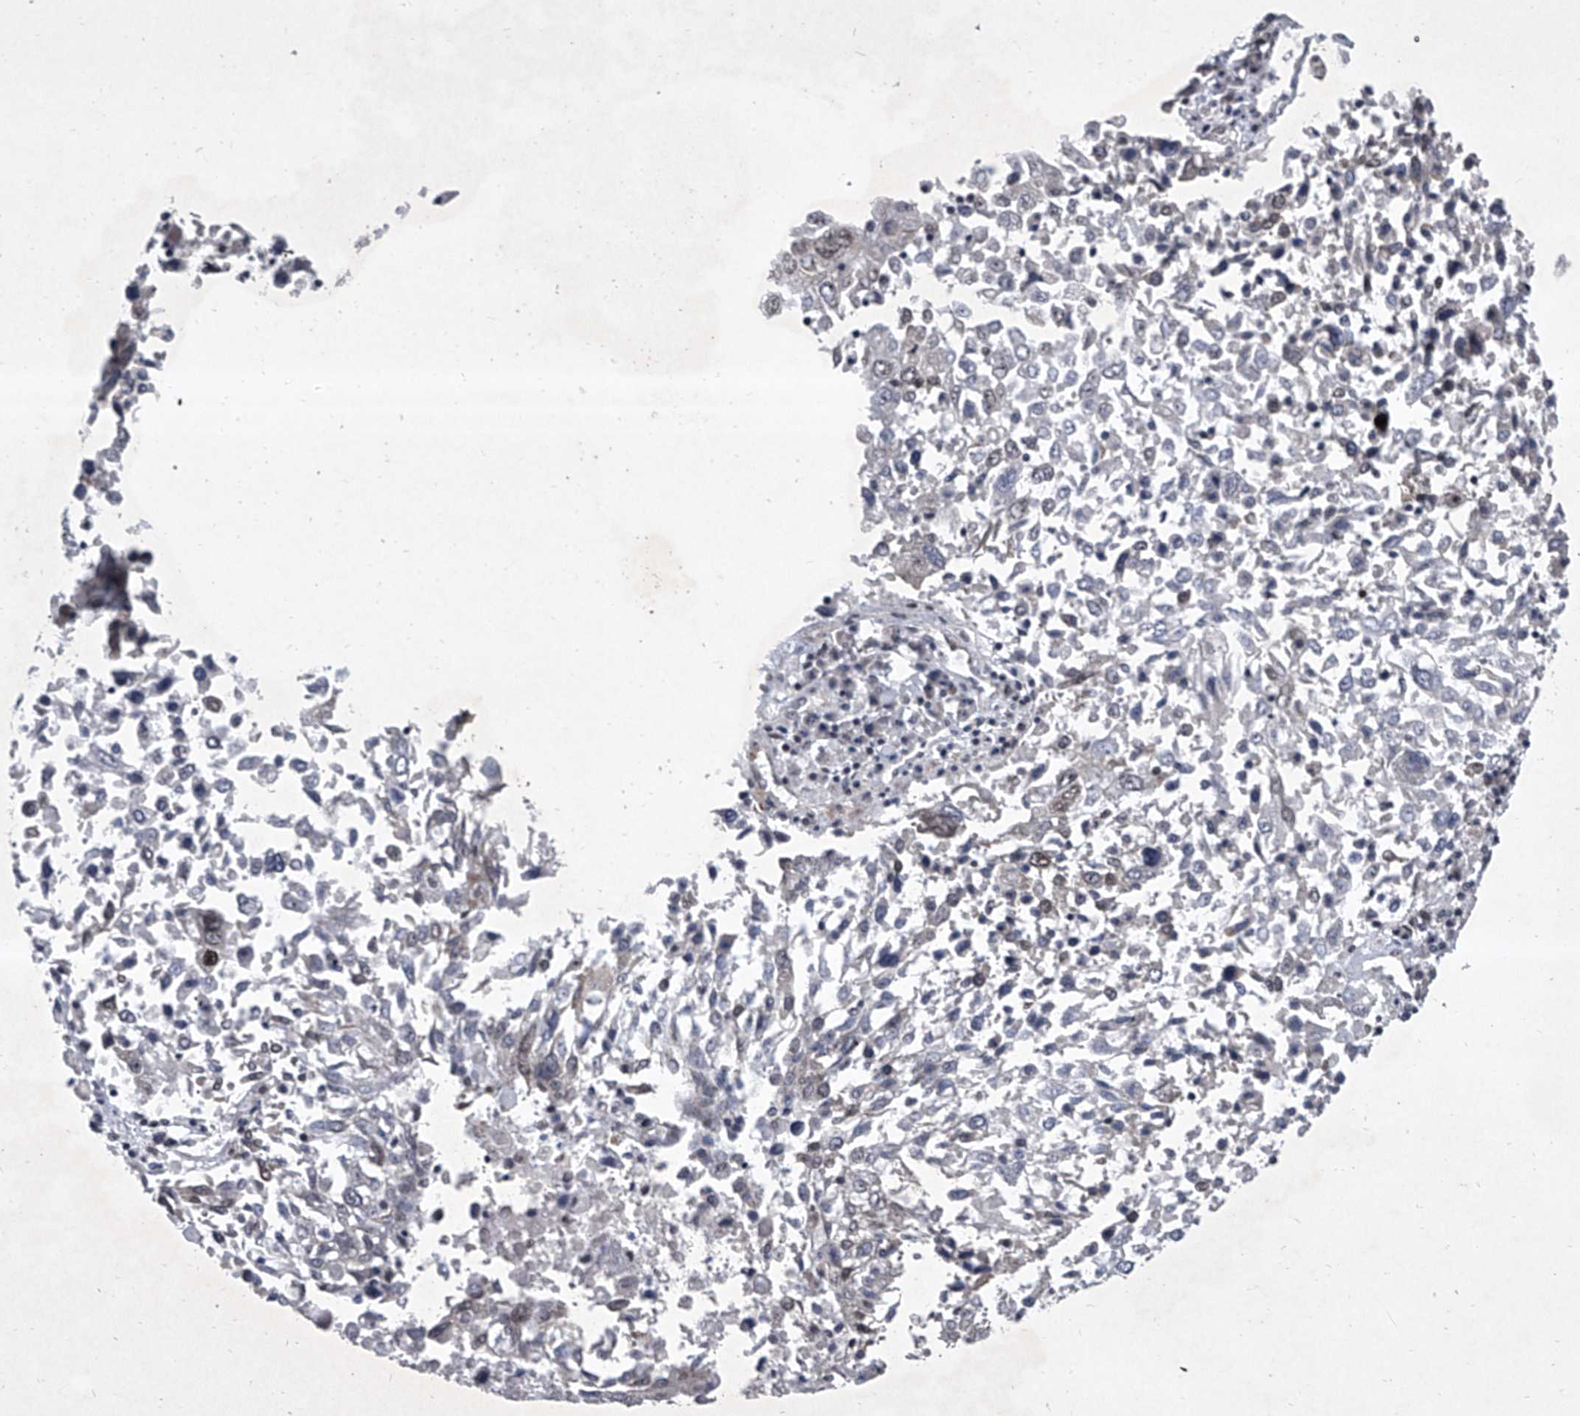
{"staining": {"intensity": "negative", "quantity": "none", "location": "none"}, "tissue": "lung cancer", "cell_type": "Tumor cells", "image_type": "cancer", "snomed": [{"axis": "morphology", "description": "Squamous cell carcinoma, NOS"}, {"axis": "topography", "description": "Lung"}], "caption": "Tumor cells show no significant protein expression in lung squamous cell carcinoma. (DAB IHC visualized using brightfield microscopy, high magnification).", "gene": "MLLT1", "patient": {"sex": "male", "age": 65}}